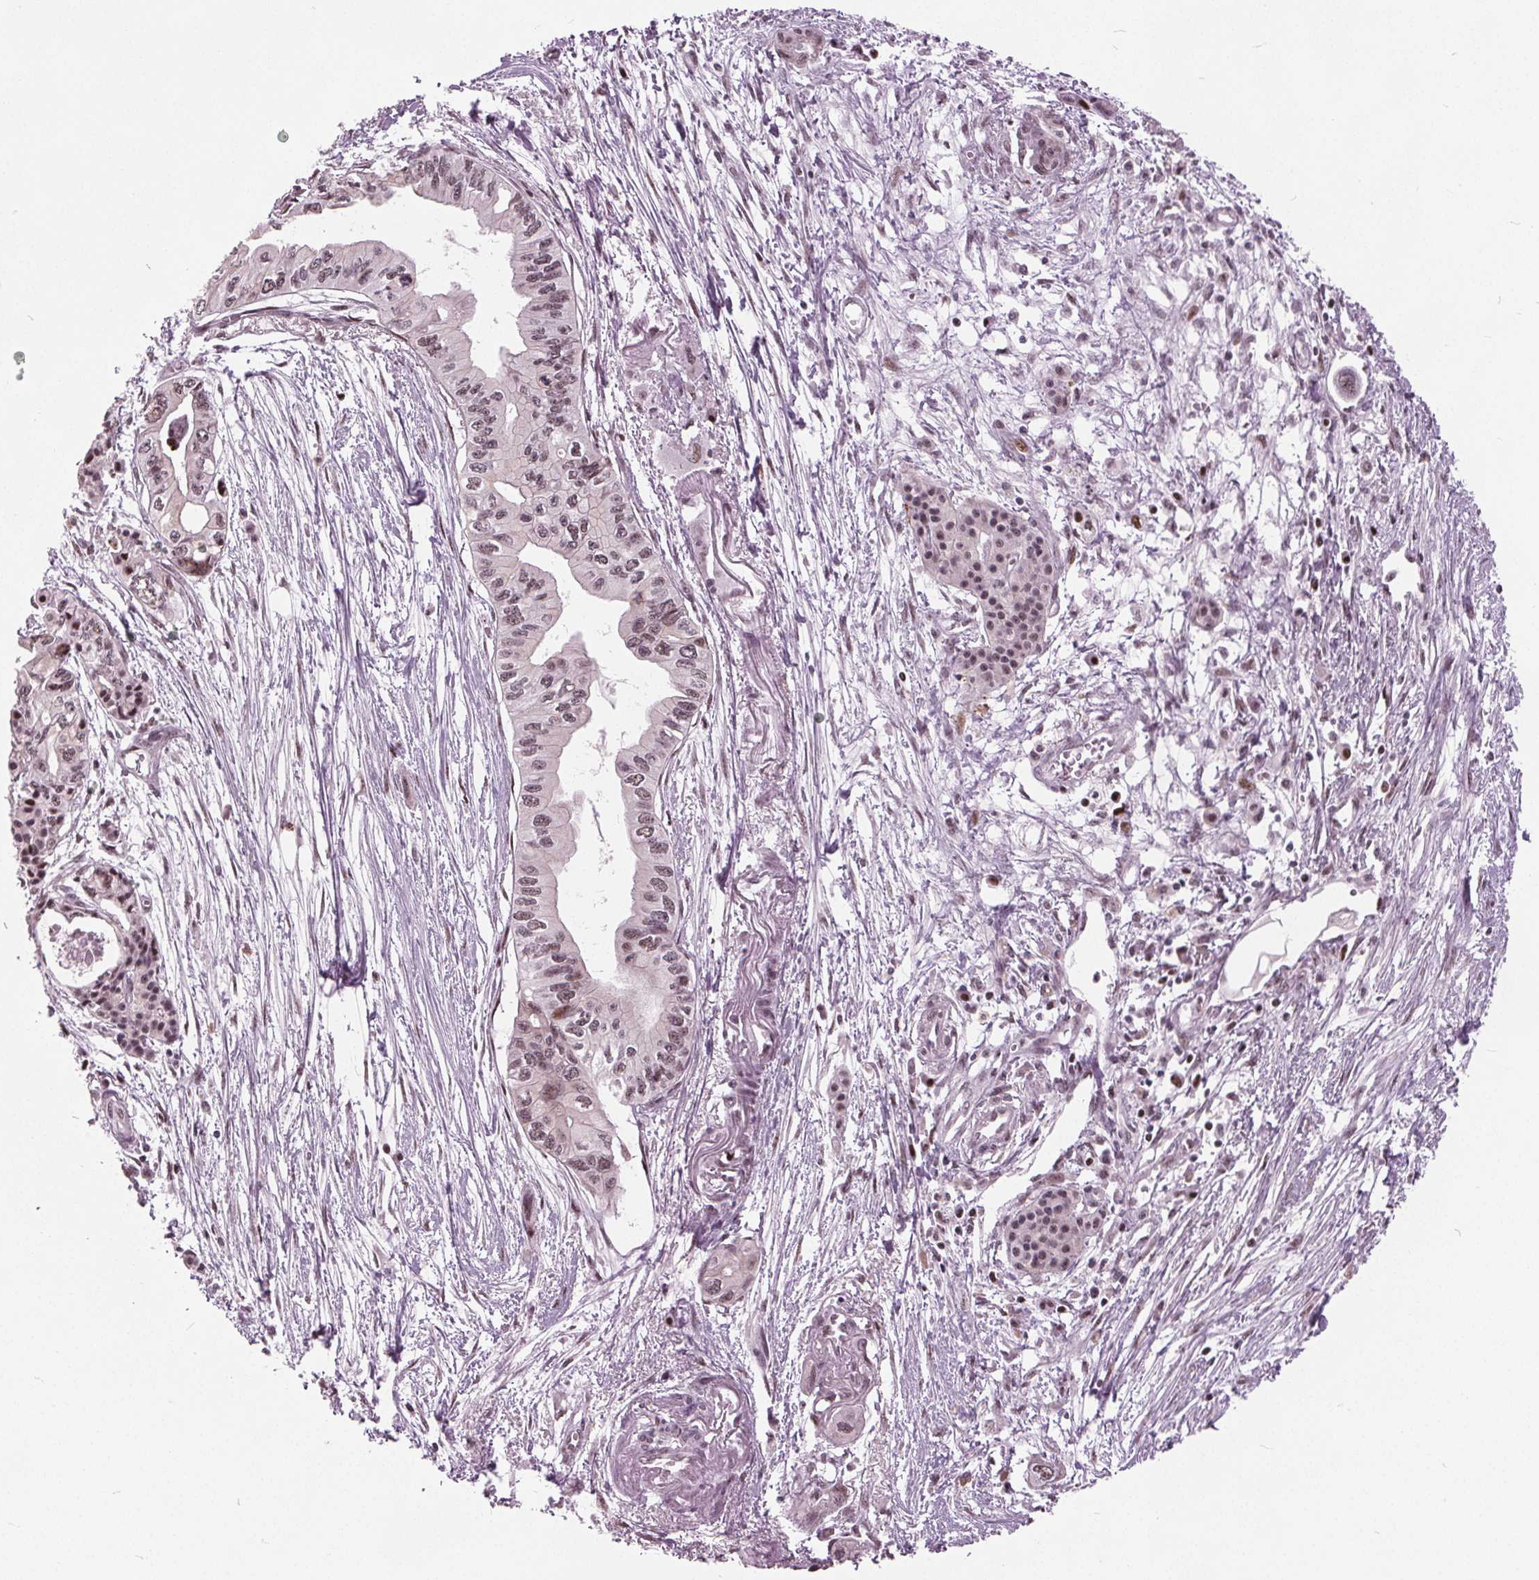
{"staining": {"intensity": "moderate", "quantity": ">75%", "location": "nuclear"}, "tissue": "pancreatic cancer", "cell_type": "Tumor cells", "image_type": "cancer", "snomed": [{"axis": "morphology", "description": "Adenocarcinoma, NOS"}, {"axis": "topography", "description": "Pancreas"}], "caption": "Tumor cells reveal medium levels of moderate nuclear staining in approximately >75% of cells in human adenocarcinoma (pancreatic).", "gene": "TTC34", "patient": {"sex": "female", "age": 76}}